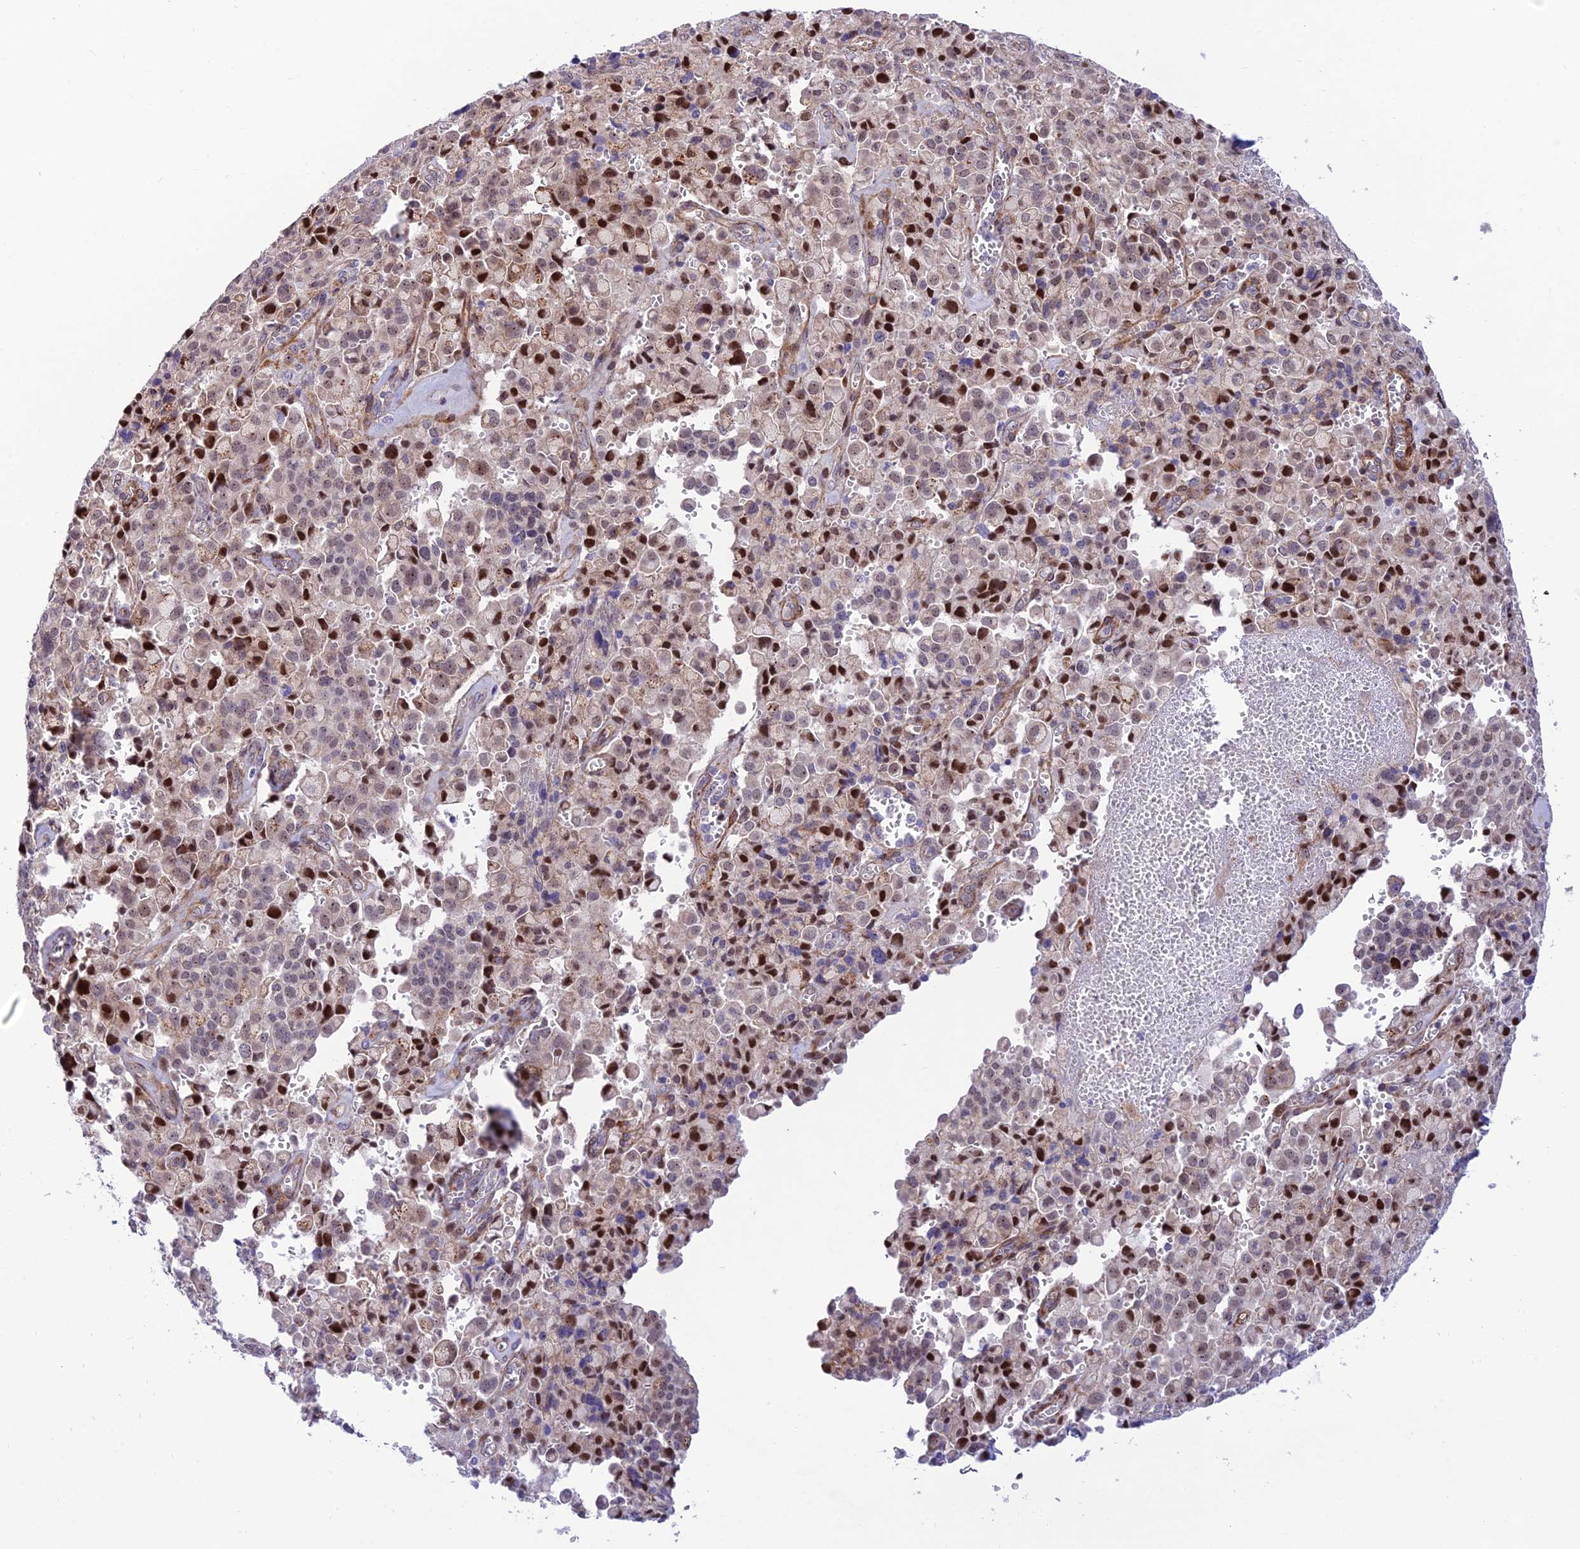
{"staining": {"intensity": "moderate", "quantity": "25%-75%", "location": "nuclear"}, "tissue": "pancreatic cancer", "cell_type": "Tumor cells", "image_type": "cancer", "snomed": [{"axis": "morphology", "description": "Adenocarcinoma, NOS"}, {"axis": "topography", "description": "Pancreas"}], "caption": "Immunohistochemical staining of human pancreatic cancer demonstrates medium levels of moderate nuclear staining in about 25%-75% of tumor cells.", "gene": "KBTBD7", "patient": {"sex": "male", "age": 65}}